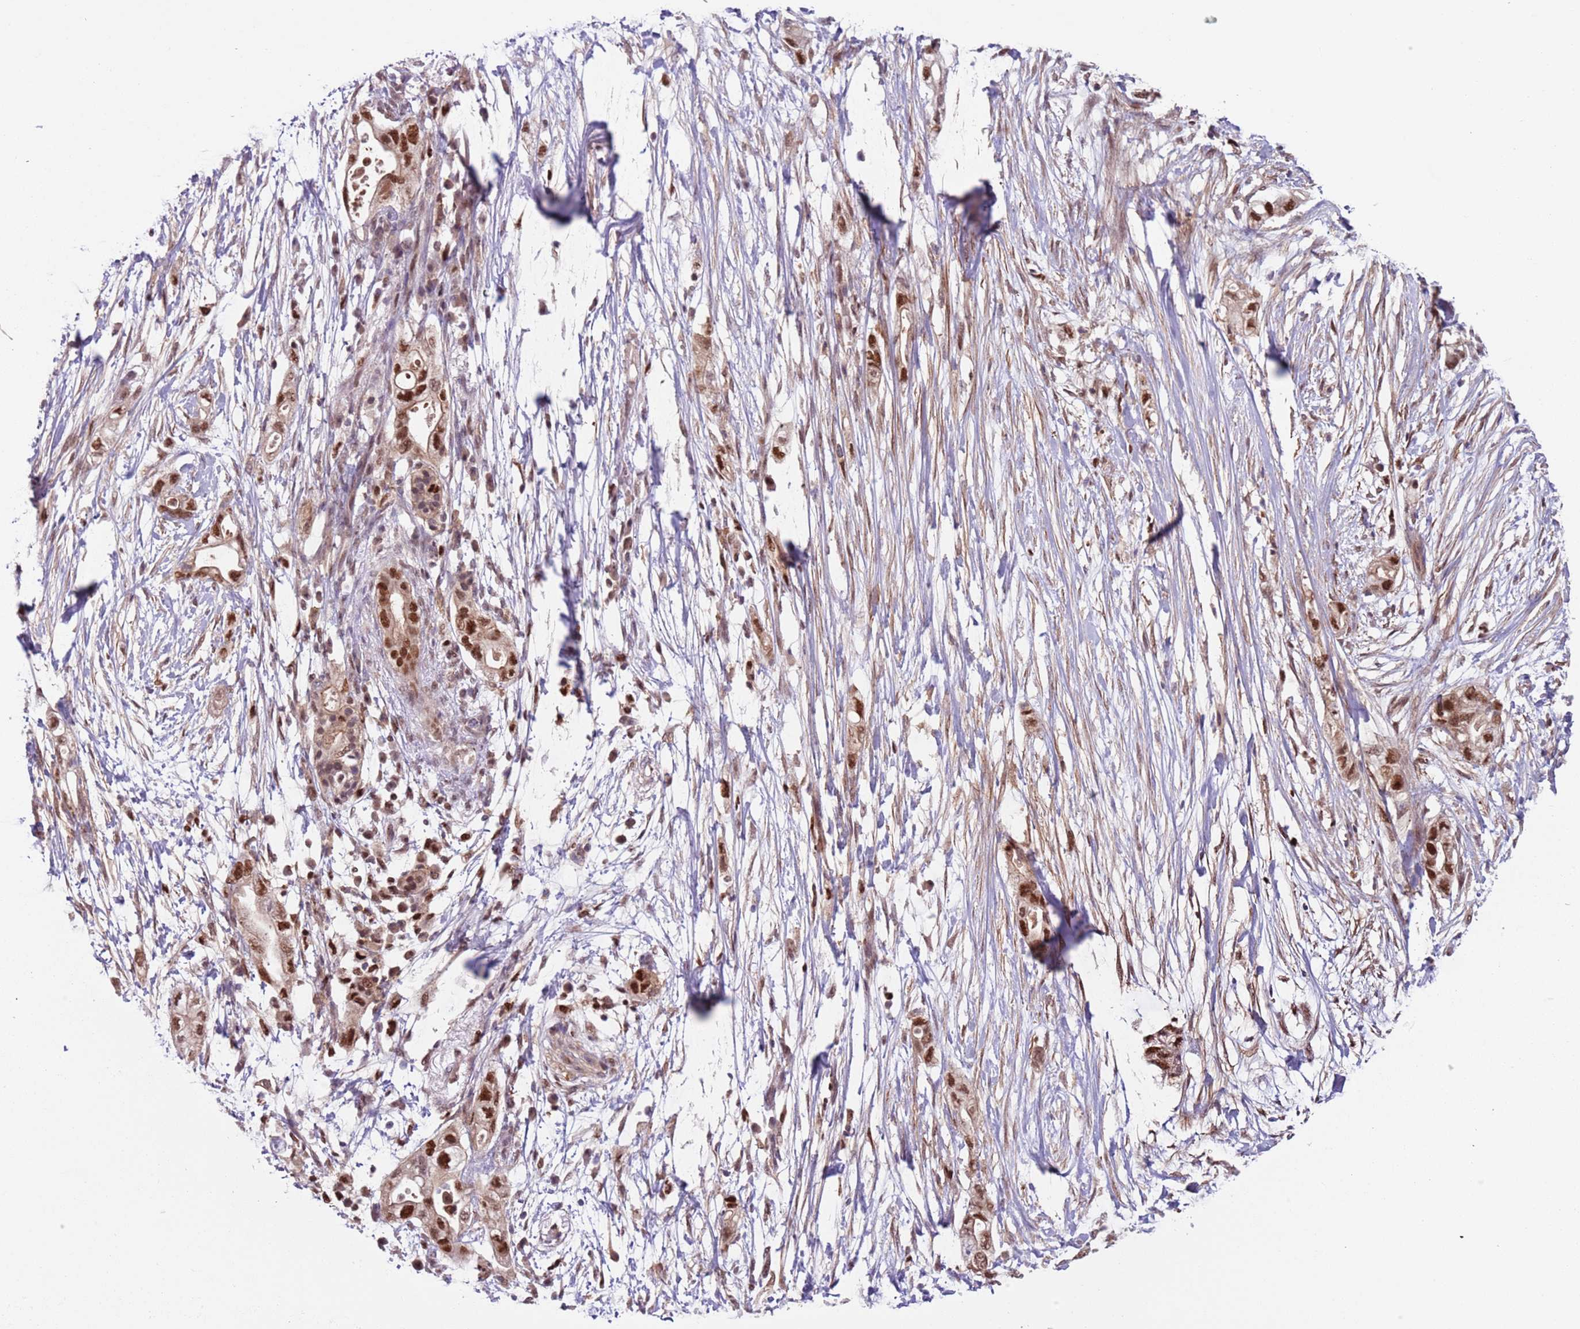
{"staining": {"intensity": "strong", "quantity": ">75%", "location": "nuclear"}, "tissue": "pancreatic cancer", "cell_type": "Tumor cells", "image_type": "cancer", "snomed": [{"axis": "morphology", "description": "Adenocarcinoma, NOS"}, {"axis": "topography", "description": "Pancreas"}], "caption": "Protein expression by IHC demonstrates strong nuclear positivity in about >75% of tumor cells in pancreatic cancer.", "gene": "RMND5B", "patient": {"sex": "female", "age": 72}}